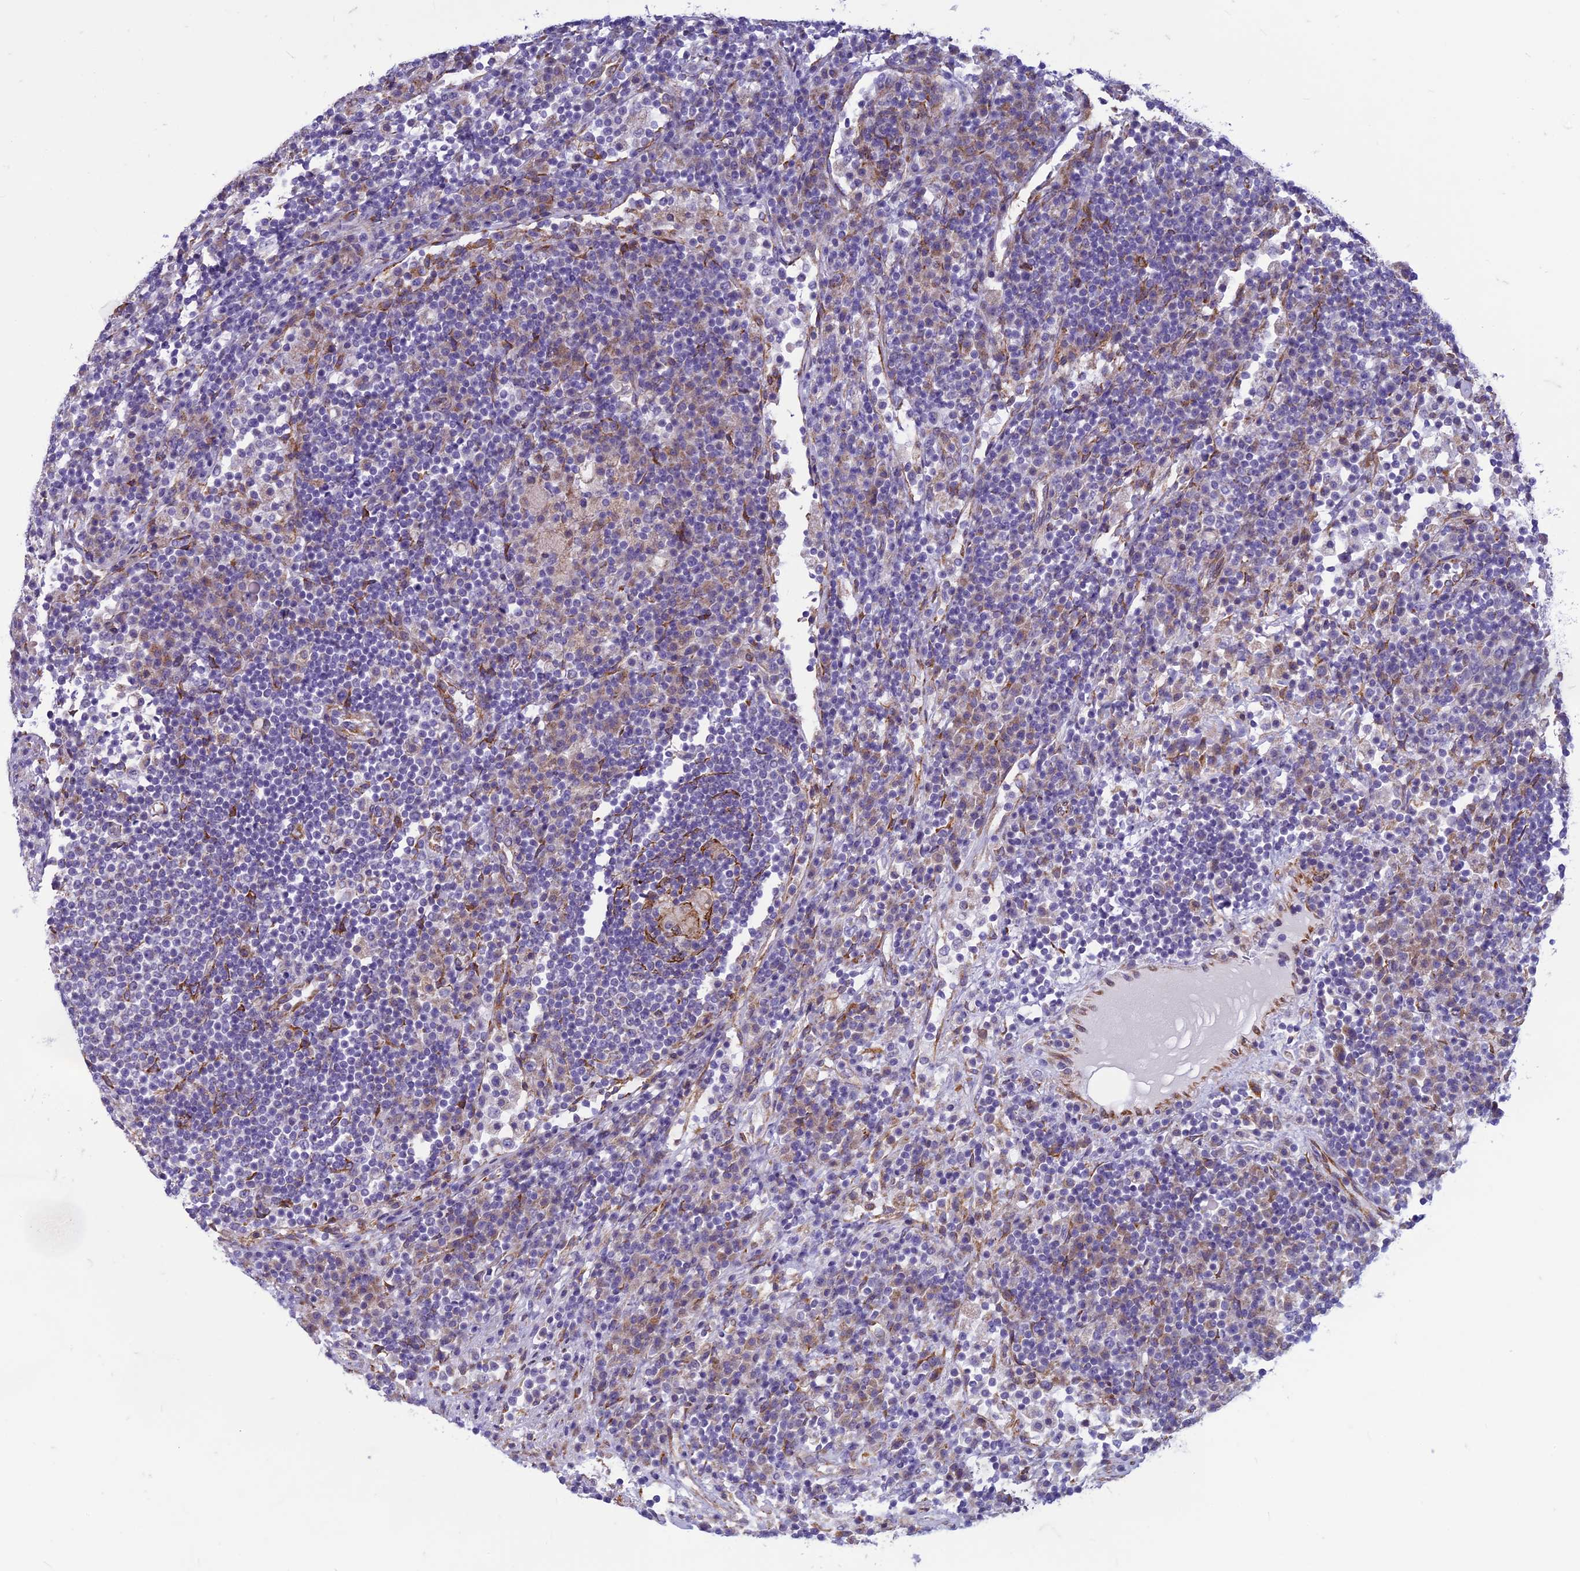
{"staining": {"intensity": "weak", "quantity": "<25%", "location": "cytoplasmic/membranous"}, "tissue": "lymph node", "cell_type": "Germinal center cells", "image_type": "normal", "snomed": [{"axis": "morphology", "description": "Normal tissue, NOS"}, {"axis": "topography", "description": "Lymph node"}], "caption": "Benign lymph node was stained to show a protein in brown. There is no significant positivity in germinal center cells.", "gene": "CENATAC", "patient": {"sex": "female", "age": 53}}